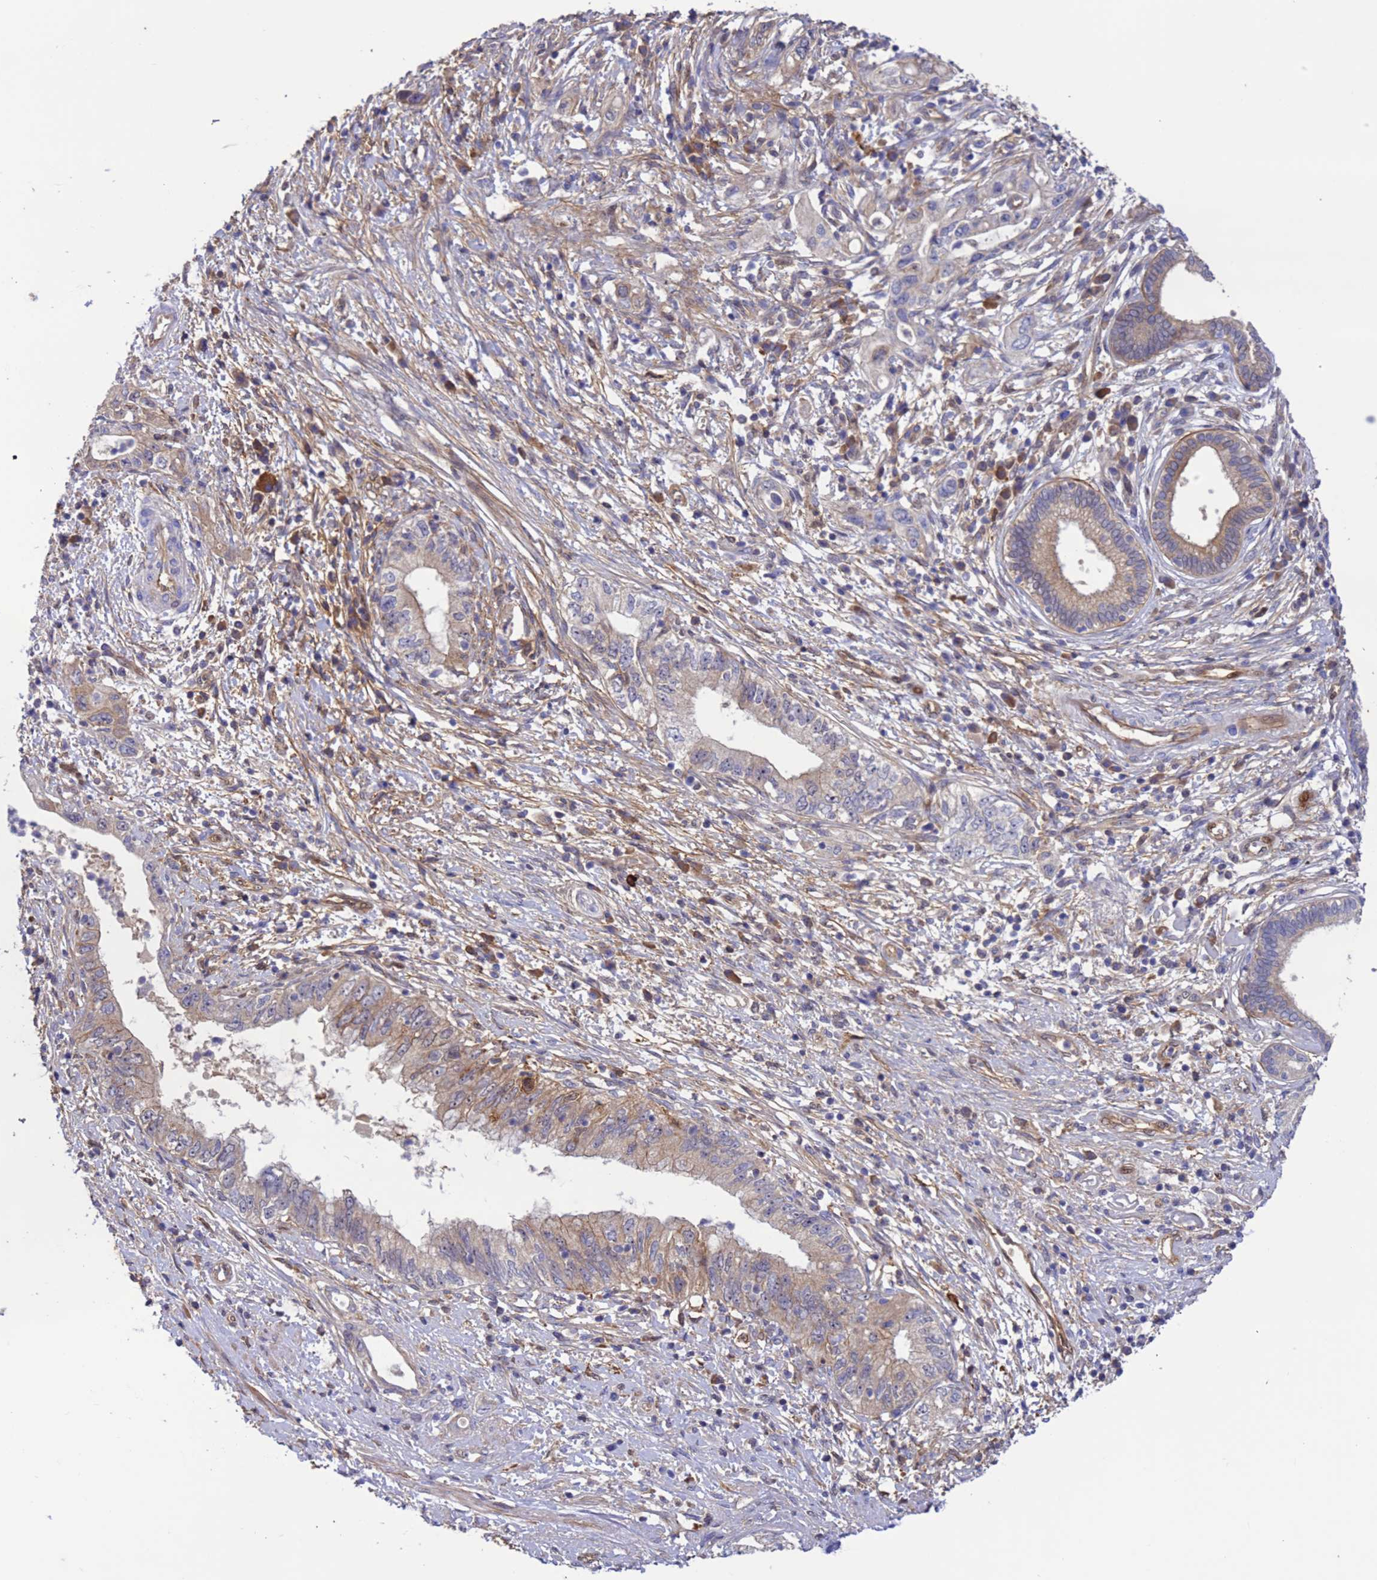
{"staining": {"intensity": "weak", "quantity": "25%-75%", "location": "cytoplasmic/membranous"}, "tissue": "pancreatic cancer", "cell_type": "Tumor cells", "image_type": "cancer", "snomed": [{"axis": "morphology", "description": "Adenocarcinoma, NOS"}, {"axis": "topography", "description": "Pancreas"}], "caption": "This micrograph reveals immunohistochemistry (IHC) staining of human adenocarcinoma (pancreatic), with low weak cytoplasmic/membranous staining in approximately 25%-75% of tumor cells.", "gene": "FOXRED1", "patient": {"sex": "female", "age": 73}}